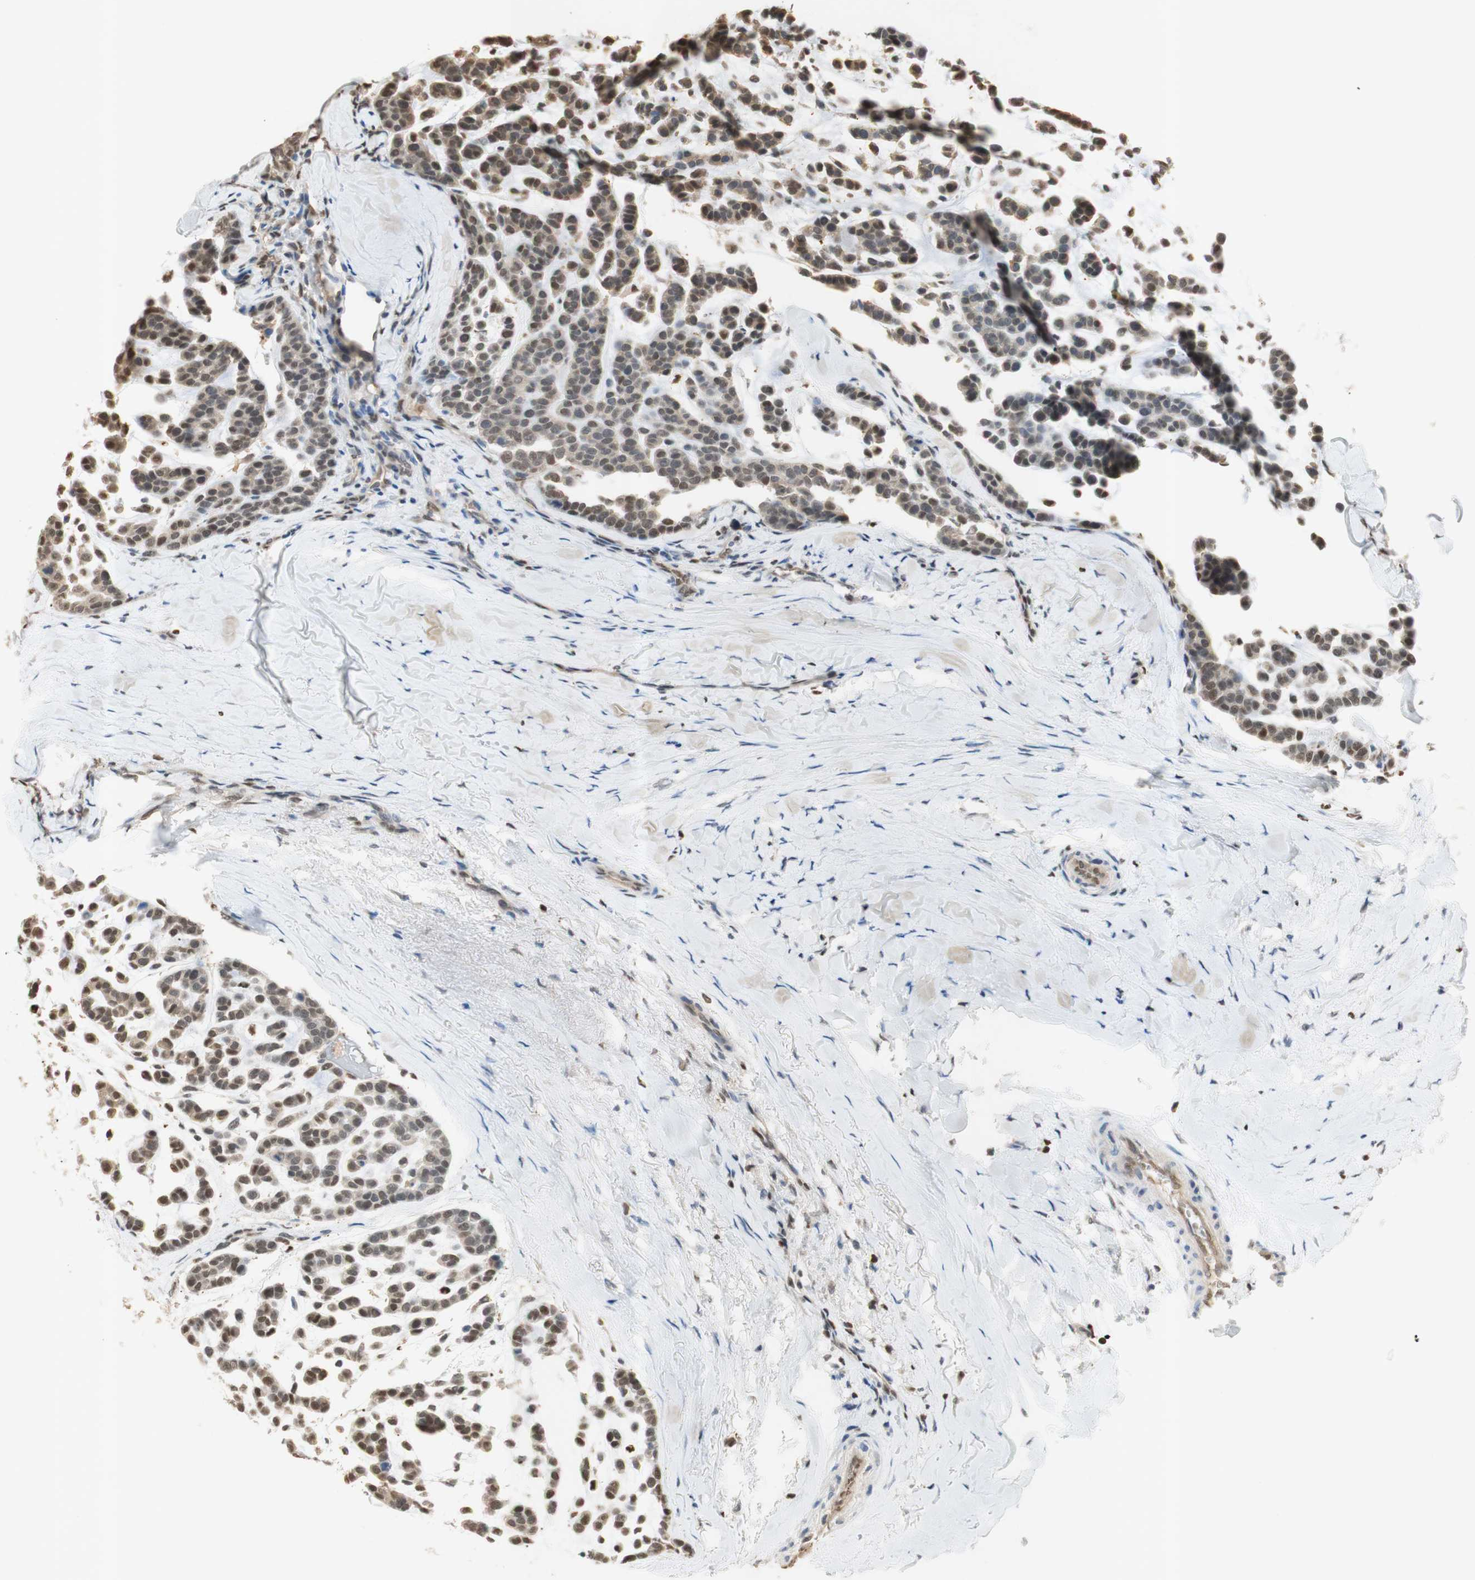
{"staining": {"intensity": "moderate", "quantity": ">75%", "location": "nuclear"}, "tissue": "head and neck cancer", "cell_type": "Tumor cells", "image_type": "cancer", "snomed": [{"axis": "morphology", "description": "Adenocarcinoma, NOS"}, {"axis": "morphology", "description": "Adenoma, NOS"}, {"axis": "topography", "description": "Head-Neck"}], "caption": "Immunohistochemical staining of head and neck cancer (adenocarcinoma) displays medium levels of moderate nuclear staining in about >75% of tumor cells. (Stains: DAB in brown, nuclei in blue, Microscopy: brightfield microscopy at high magnification).", "gene": "NAP1L4", "patient": {"sex": "female", "age": 55}}